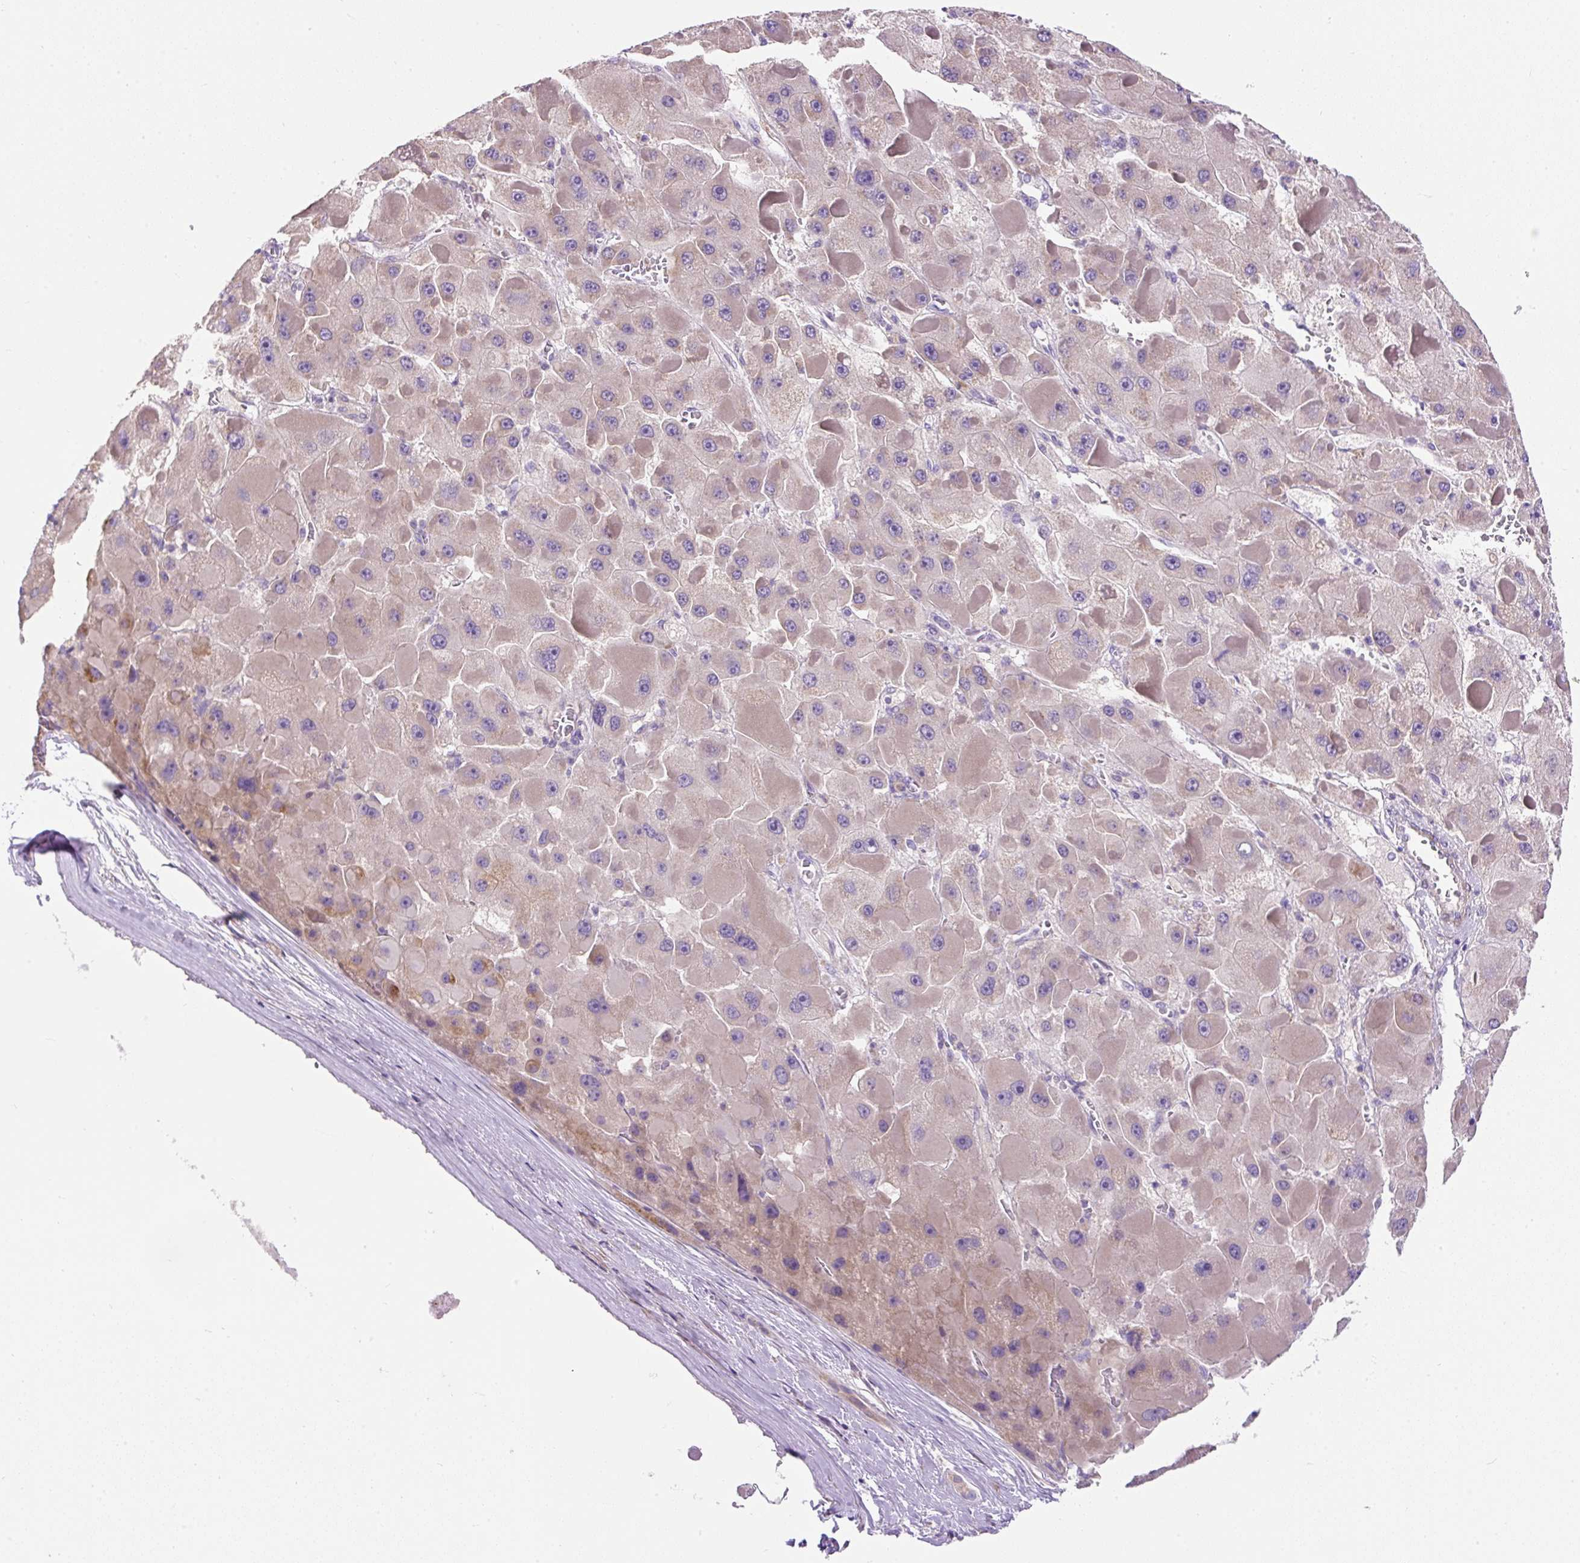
{"staining": {"intensity": "weak", "quantity": "<25%", "location": "cytoplasmic/membranous"}, "tissue": "liver cancer", "cell_type": "Tumor cells", "image_type": "cancer", "snomed": [{"axis": "morphology", "description": "Carcinoma, Hepatocellular, NOS"}, {"axis": "topography", "description": "Liver"}], "caption": "This histopathology image is of liver cancer stained with immunohistochemistry to label a protein in brown with the nuclei are counter-stained blue. There is no expression in tumor cells.", "gene": "SUSD5", "patient": {"sex": "female", "age": 73}}